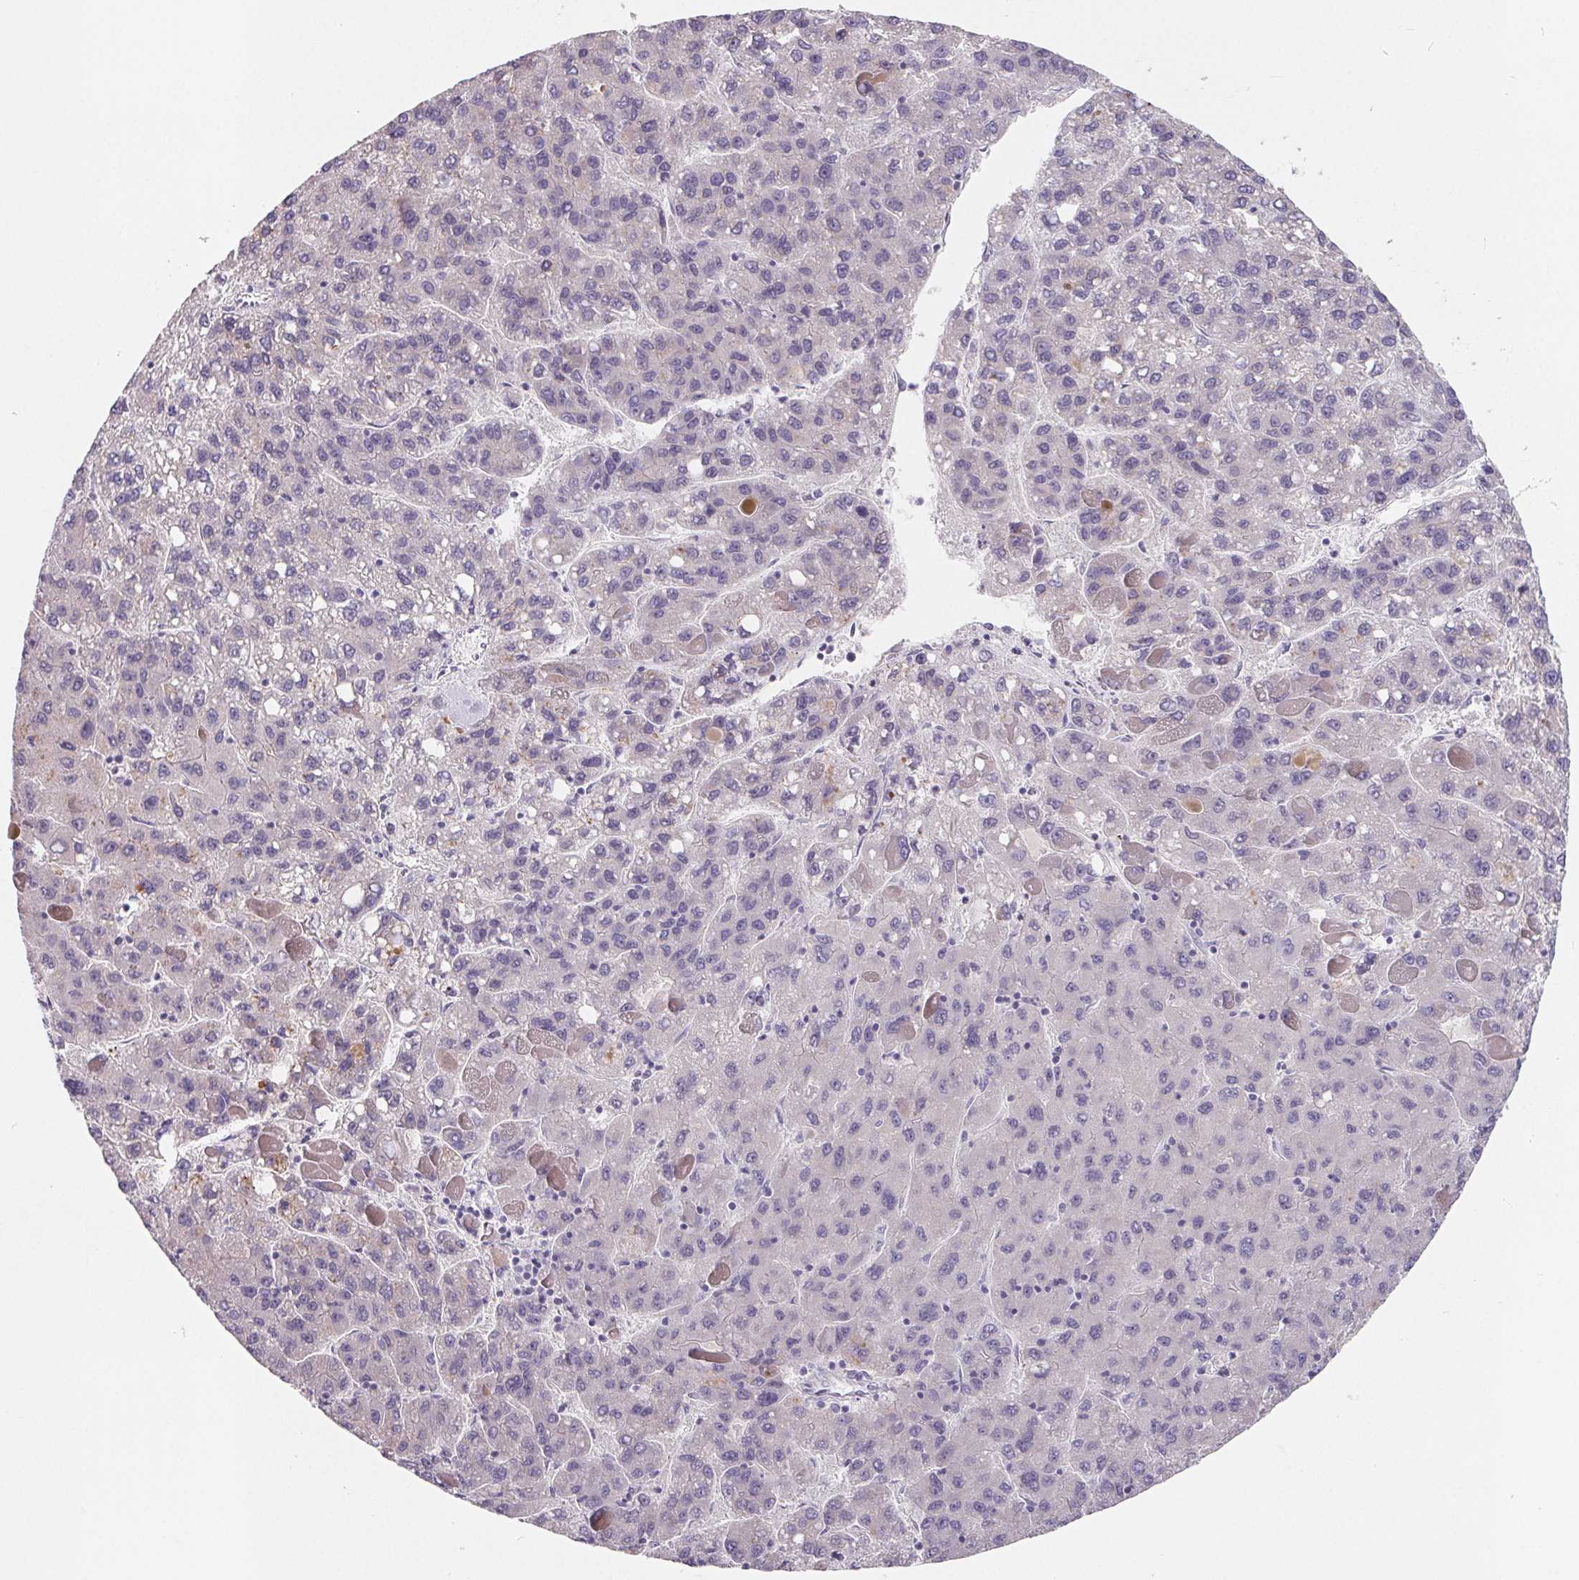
{"staining": {"intensity": "negative", "quantity": "none", "location": "none"}, "tissue": "liver cancer", "cell_type": "Tumor cells", "image_type": "cancer", "snomed": [{"axis": "morphology", "description": "Carcinoma, Hepatocellular, NOS"}, {"axis": "topography", "description": "Liver"}], "caption": "Protein analysis of hepatocellular carcinoma (liver) demonstrates no significant staining in tumor cells.", "gene": "FDX1", "patient": {"sex": "female", "age": 82}}